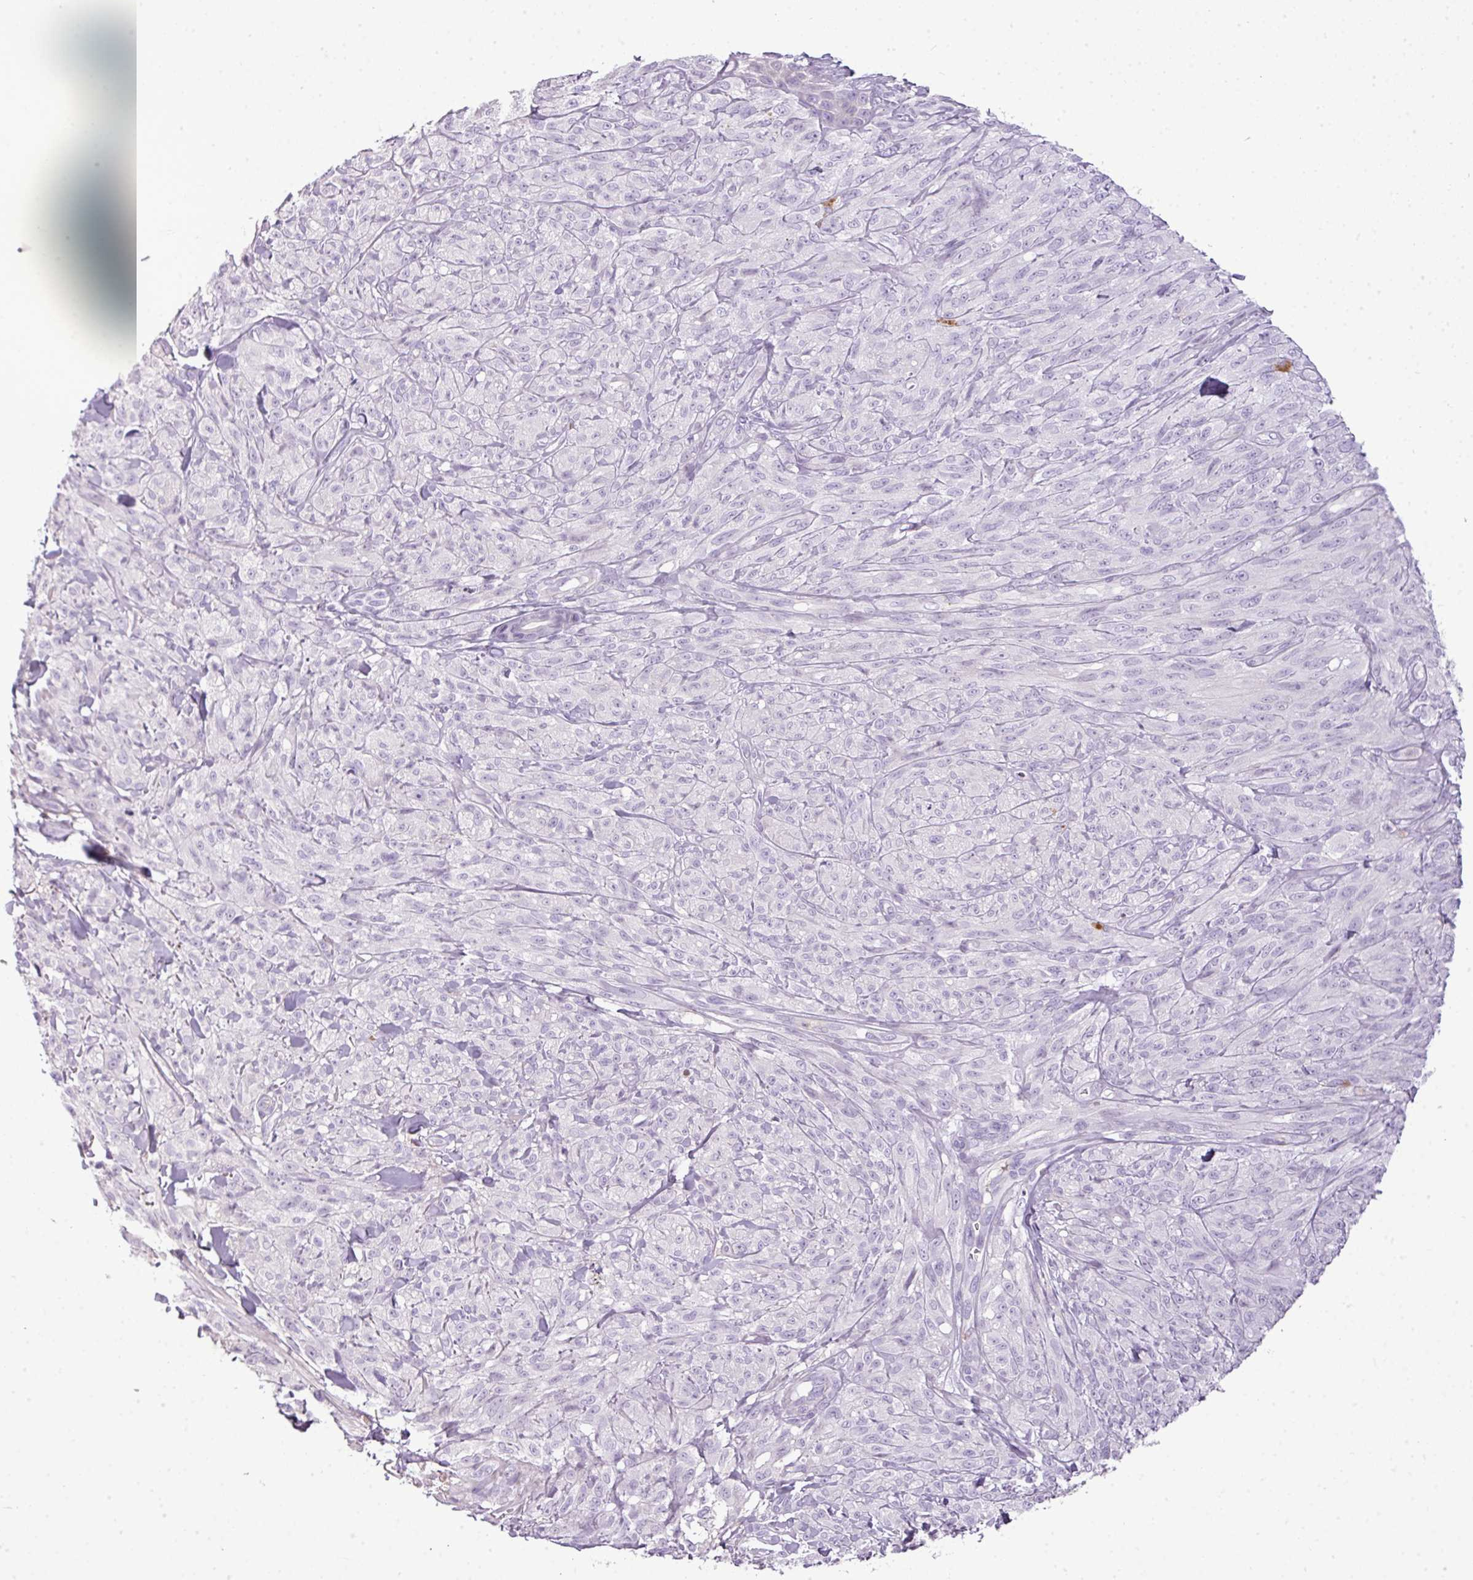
{"staining": {"intensity": "negative", "quantity": "none", "location": "none"}, "tissue": "melanoma", "cell_type": "Tumor cells", "image_type": "cancer", "snomed": [{"axis": "morphology", "description": "Malignant melanoma, NOS"}, {"axis": "topography", "description": "Skin of upper arm"}], "caption": "Malignant melanoma was stained to show a protein in brown. There is no significant expression in tumor cells. The staining was performed using DAB to visualize the protein expression in brown, while the nuclei were stained in blue with hematoxylin (Magnification: 20x).", "gene": "C4B", "patient": {"sex": "female", "age": 65}}